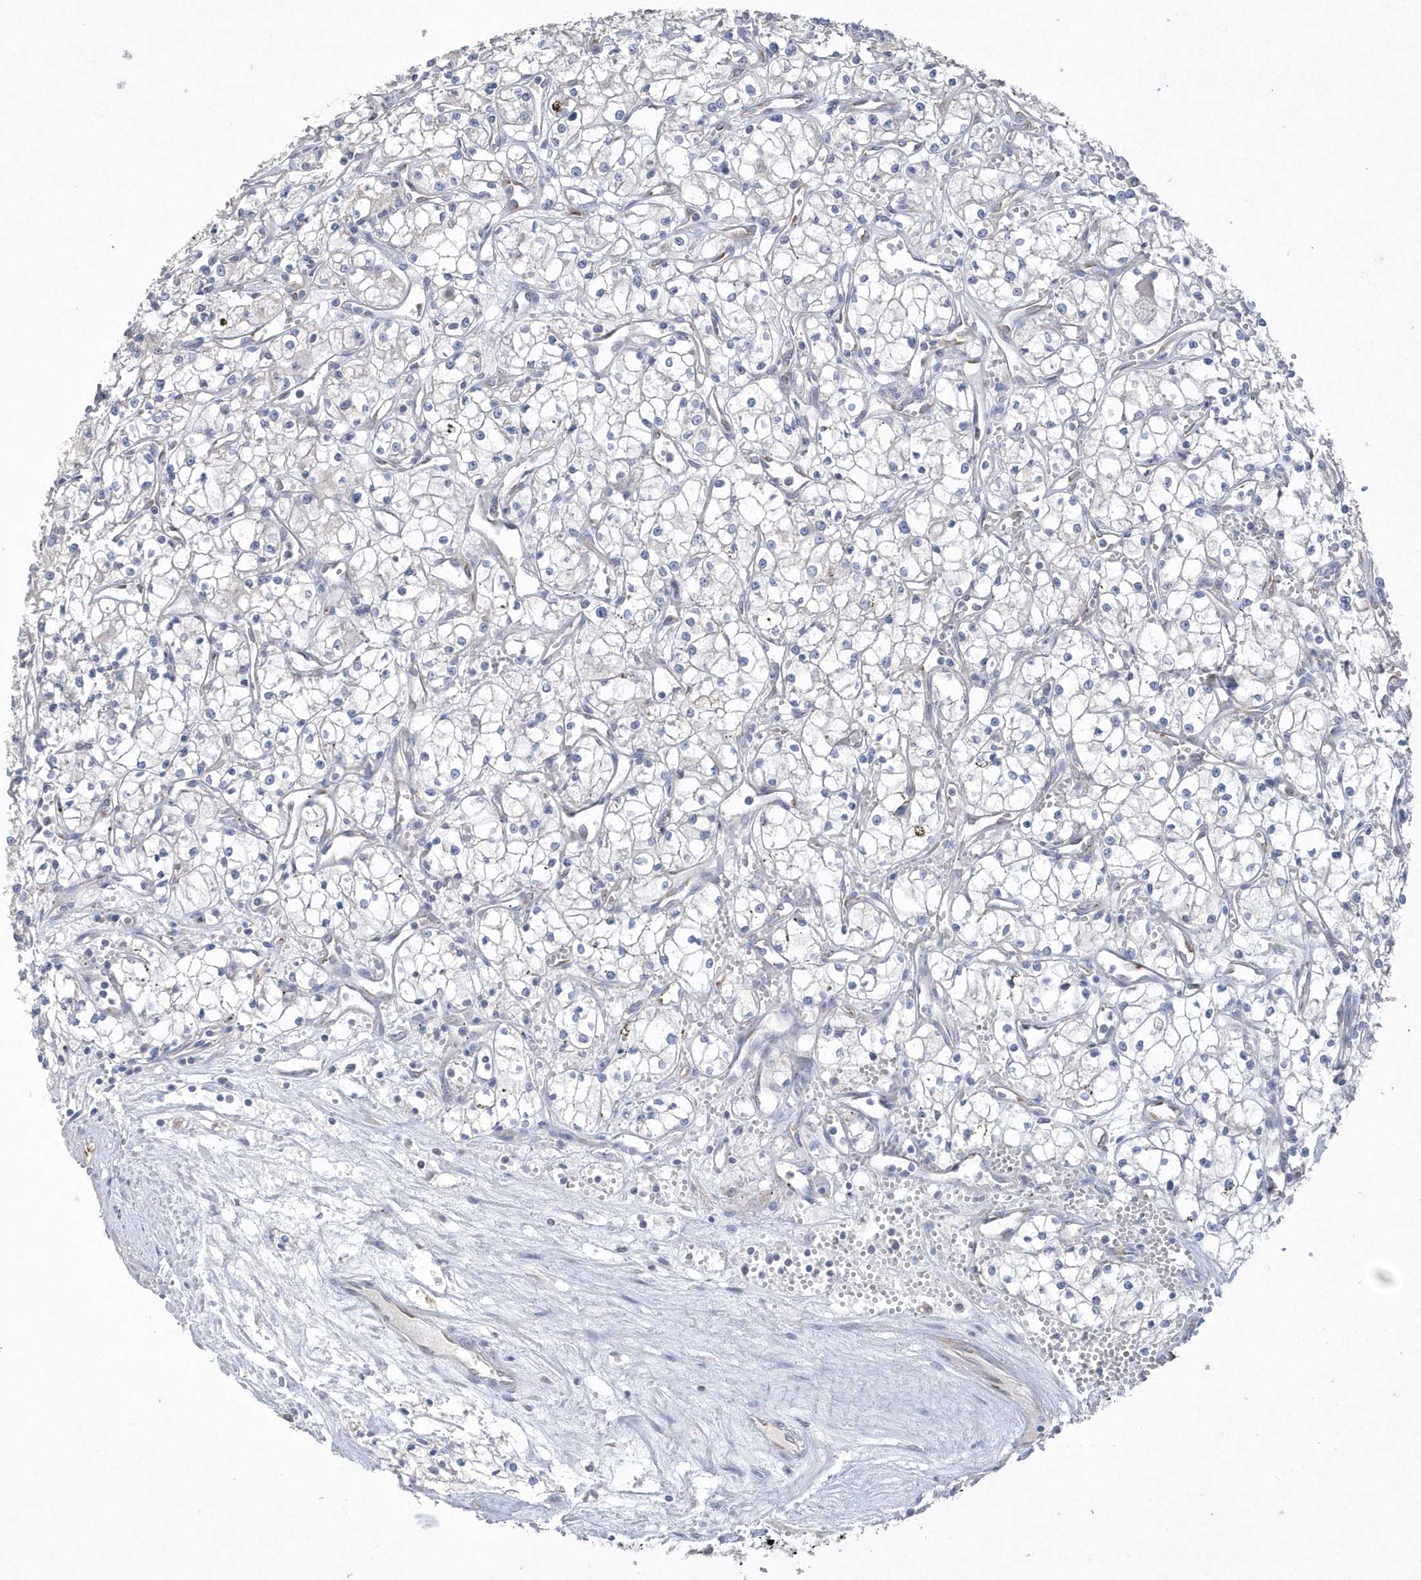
{"staining": {"intensity": "negative", "quantity": "none", "location": "none"}, "tissue": "renal cancer", "cell_type": "Tumor cells", "image_type": "cancer", "snomed": [{"axis": "morphology", "description": "Adenocarcinoma, NOS"}, {"axis": "topography", "description": "Kidney"}], "caption": "This is an IHC photomicrograph of human adenocarcinoma (renal). There is no positivity in tumor cells.", "gene": "DGAT1", "patient": {"sex": "male", "age": 59}}